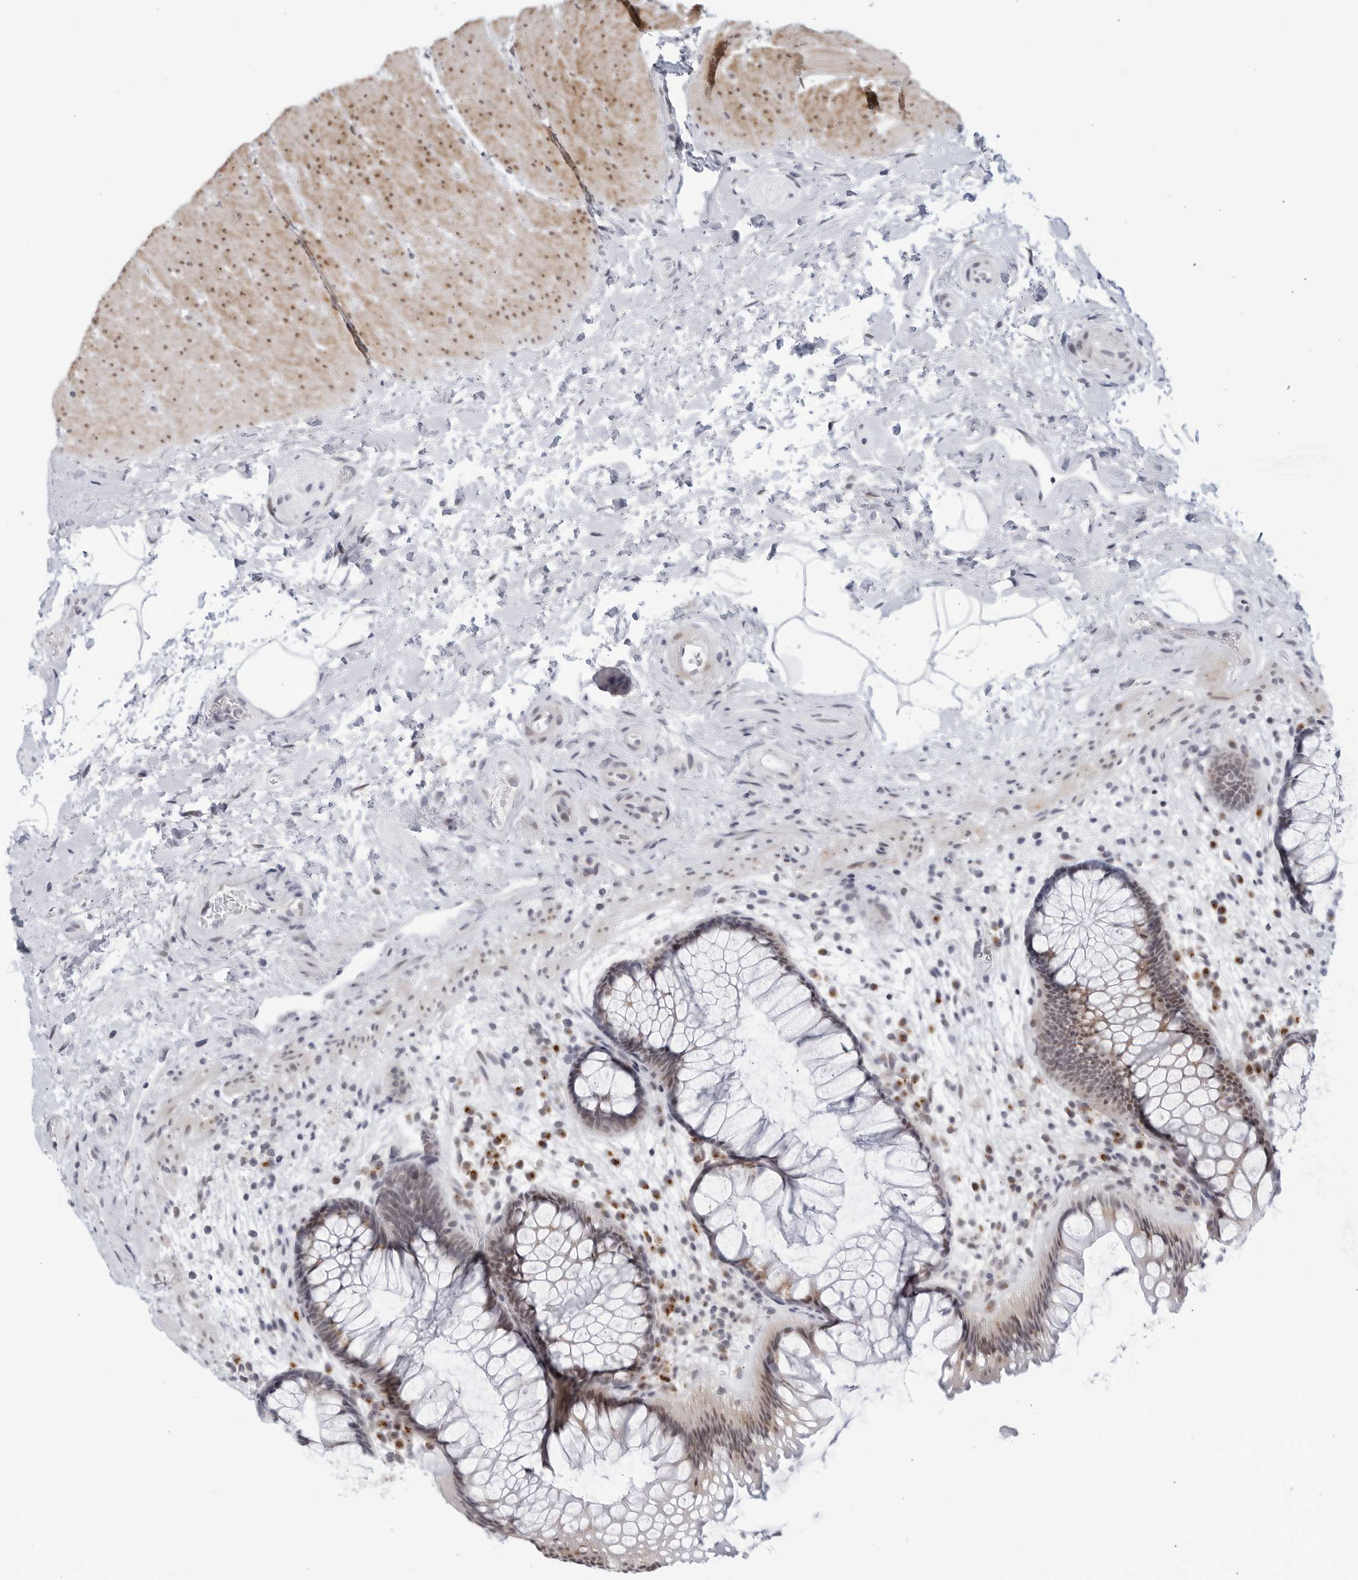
{"staining": {"intensity": "weak", "quantity": "25%-75%", "location": "cytoplasmic/membranous"}, "tissue": "rectum", "cell_type": "Glandular cells", "image_type": "normal", "snomed": [{"axis": "morphology", "description": "Normal tissue, NOS"}, {"axis": "topography", "description": "Rectum"}], "caption": "Weak cytoplasmic/membranous protein positivity is identified in approximately 25%-75% of glandular cells in rectum.", "gene": "WDTC1", "patient": {"sex": "male", "age": 51}}